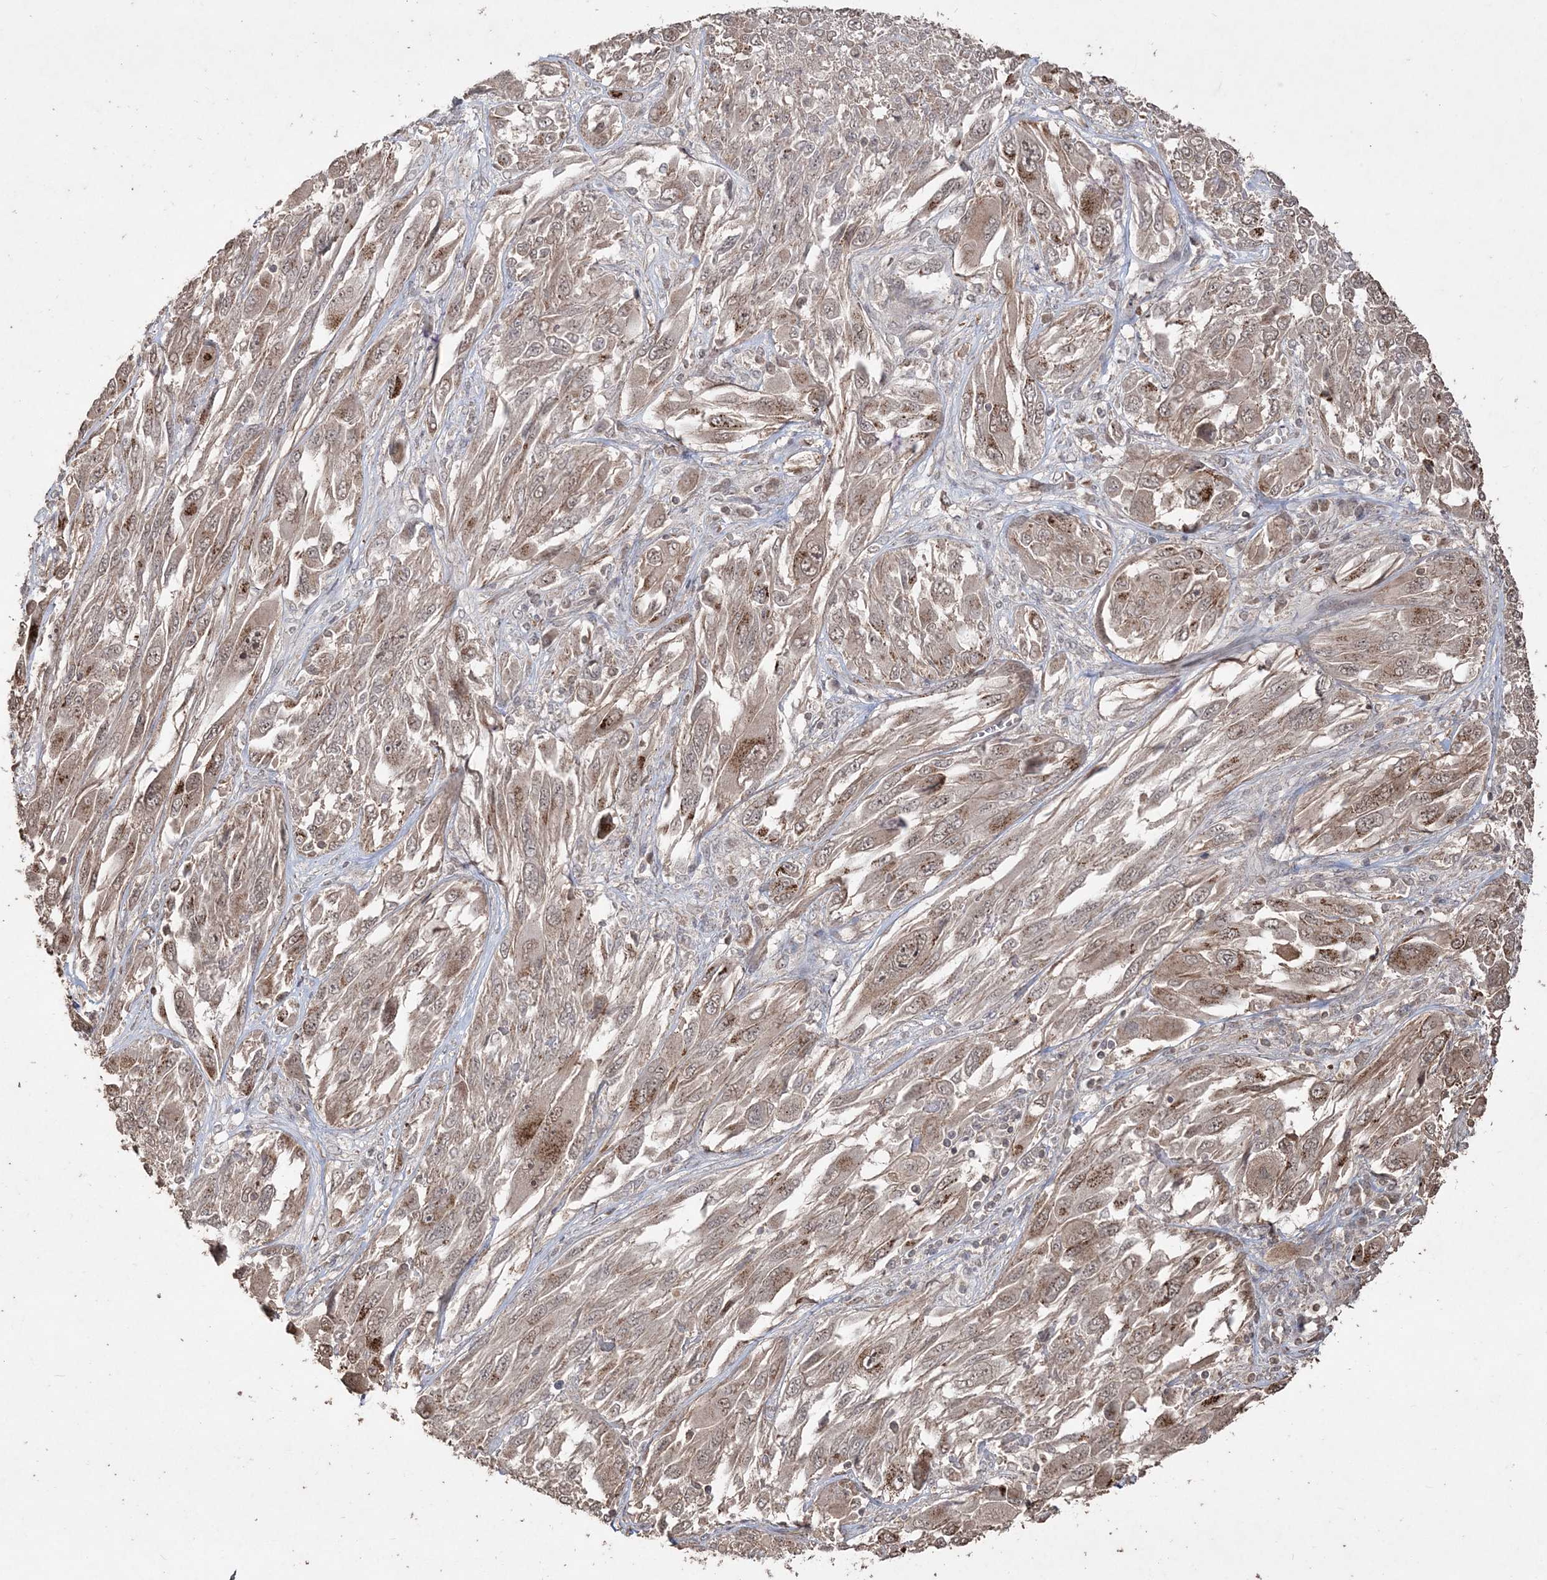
{"staining": {"intensity": "weak", "quantity": ">75%", "location": "cytoplasmic/membranous,nuclear"}, "tissue": "melanoma", "cell_type": "Tumor cells", "image_type": "cancer", "snomed": [{"axis": "morphology", "description": "Malignant melanoma, NOS"}, {"axis": "topography", "description": "Skin"}], "caption": "Tumor cells exhibit weak cytoplasmic/membranous and nuclear expression in approximately >75% of cells in malignant melanoma. (DAB IHC with brightfield microscopy, high magnification).", "gene": "EHHADH", "patient": {"sex": "female", "age": 91}}